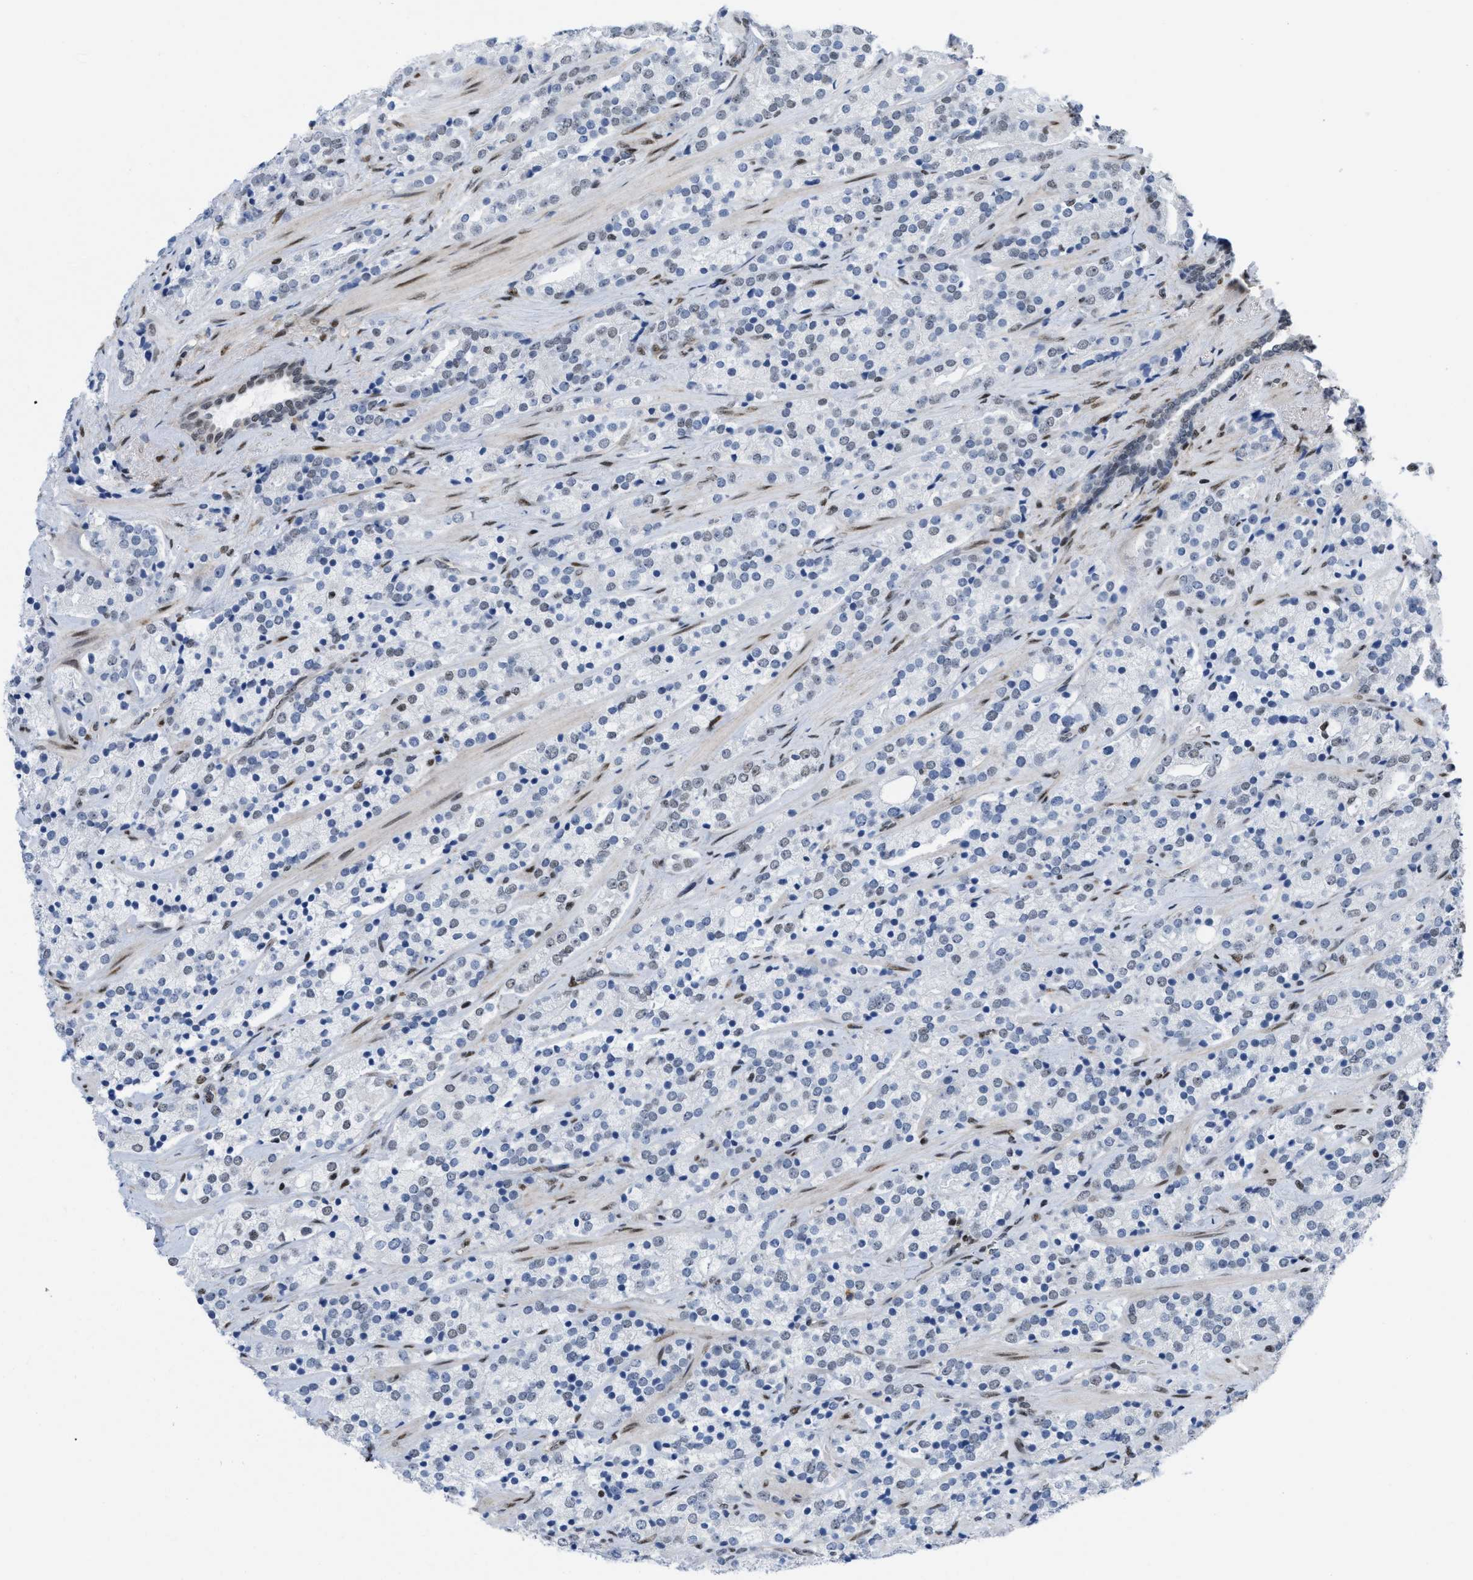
{"staining": {"intensity": "weak", "quantity": "25%-75%", "location": "nuclear"}, "tissue": "prostate cancer", "cell_type": "Tumor cells", "image_type": "cancer", "snomed": [{"axis": "morphology", "description": "Adenocarcinoma, High grade"}, {"axis": "topography", "description": "Prostate"}], "caption": "Immunohistochemistry (IHC) micrograph of neoplastic tissue: human prostate cancer stained using immunohistochemistry reveals low levels of weak protein expression localized specifically in the nuclear of tumor cells, appearing as a nuclear brown color.", "gene": "MIER1", "patient": {"sex": "male", "age": 71}}